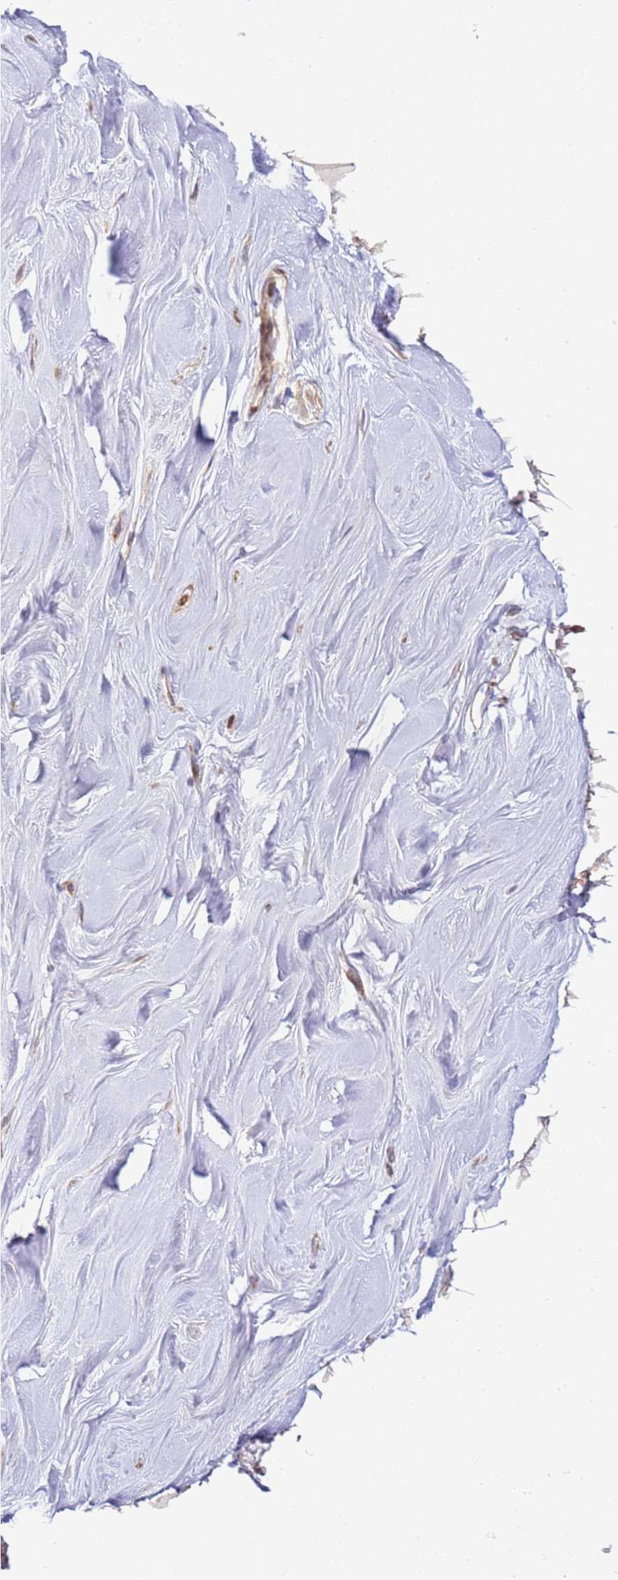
{"staining": {"intensity": "negative", "quantity": "none", "location": "none"}, "tissue": "adipose tissue", "cell_type": "Adipocytes", "image_type": "normal", "snomed": [{"axis": "morphology", "description": "Normal tissue, NOS"}, {"axis": "topography", "description": "Breast"}], "caption": "An IHC image of unremarkable adipose tissue is shown. There is no staining in adipocytes of adipose tissue. (Immunohistochemistry, brightfield microscopy, high magnification).", "gene": "ZNF624", "patient": {"sex": "female", "age": 26}}